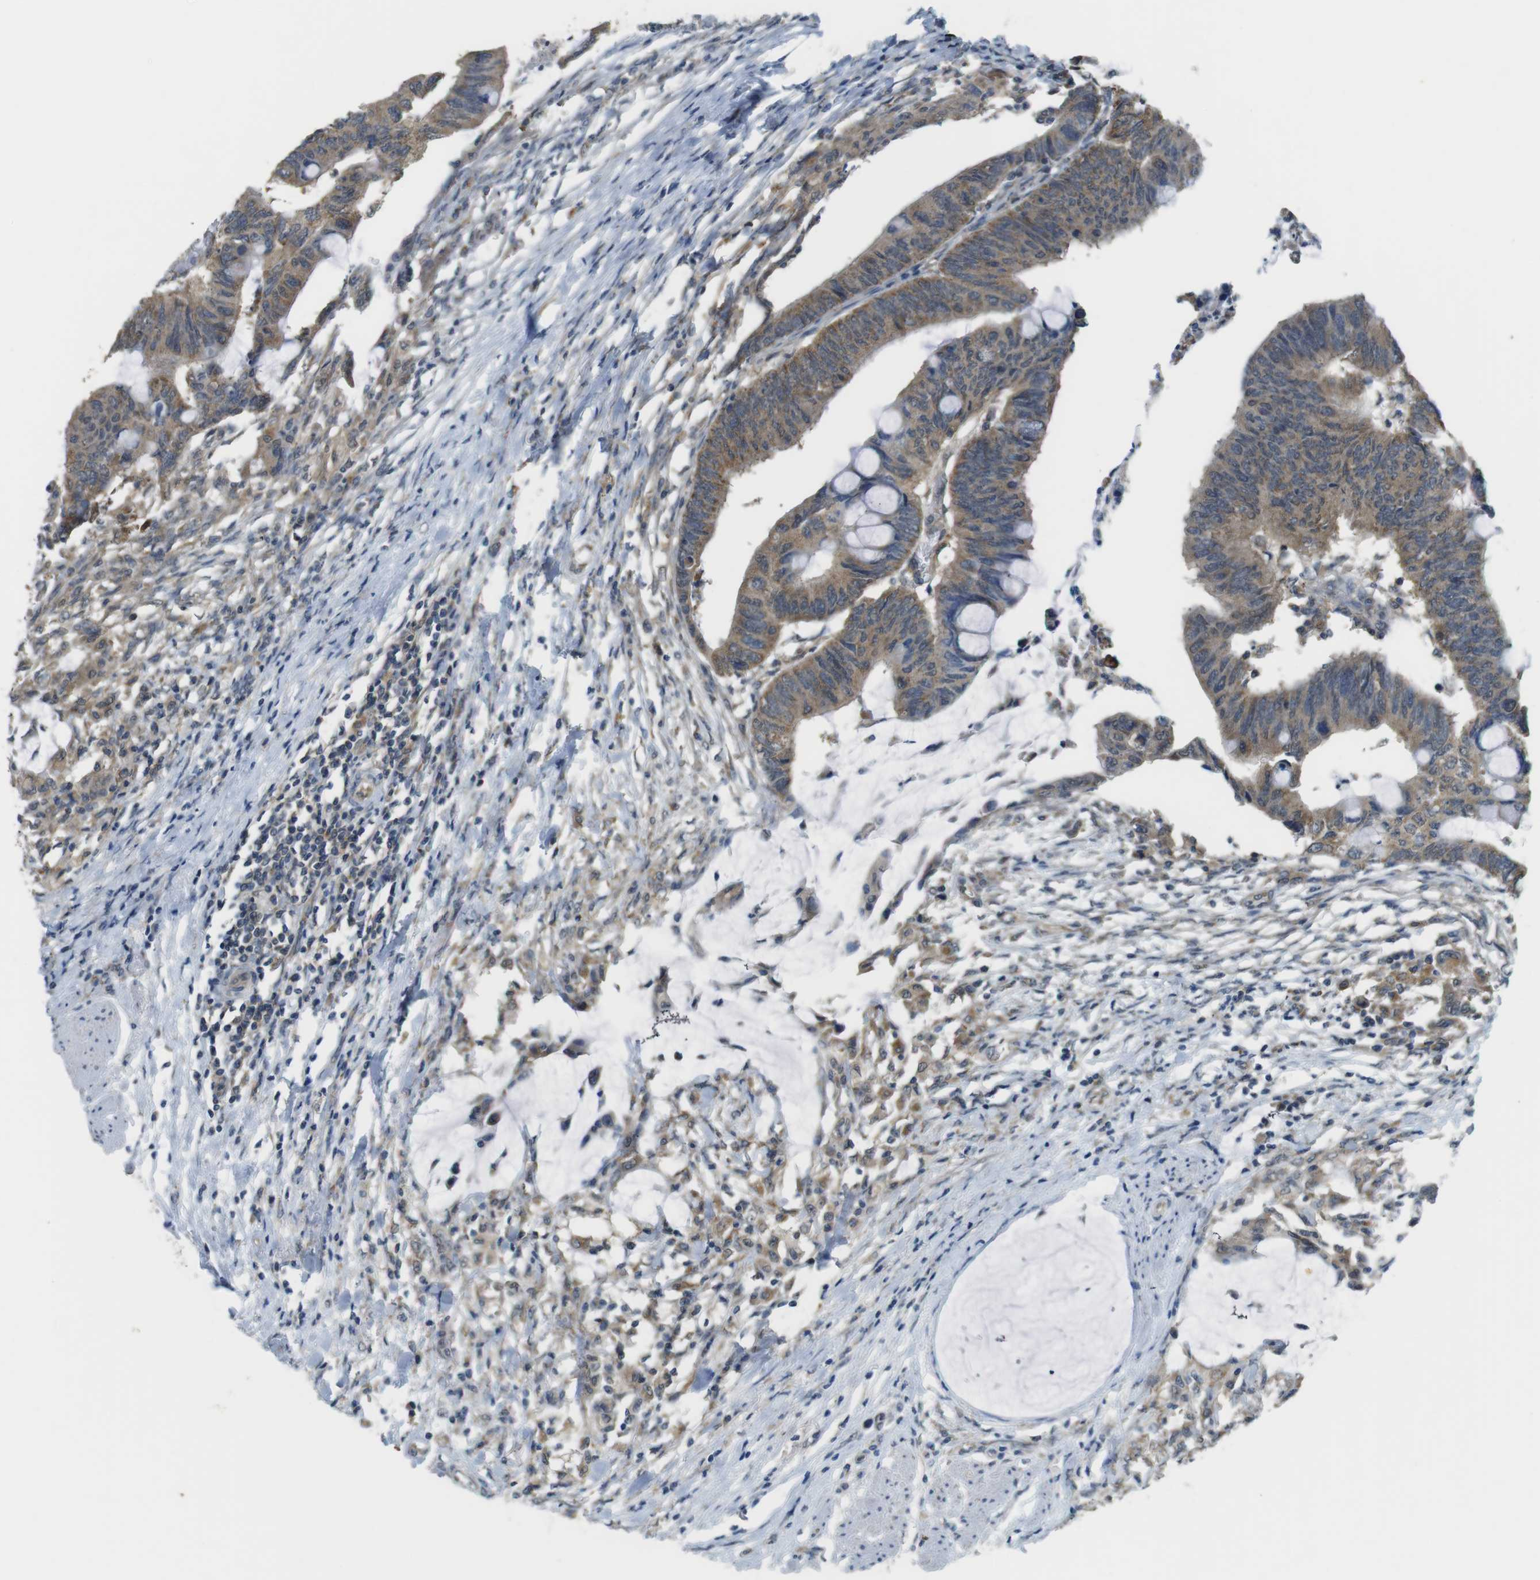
{"staining": {"intensity": "moderate", "quantity": ">75%", "location": "cytoplasmic/membranous"}, "tissue": "colorectal cancer", "cell_type": "Tumor cells", "image_type": "cancer", "snomed": [{"axis": "morphology", "description": "Normal tissue, NOS"}, {"axis": "morphology", "description": "Adenocarcinoma, NOS"}, {"axis": "topography", "description": "Rectum"}, {"axis": "topography", "description": "Peripheral nerve tissue"}], "caption": "Immunohistochemistry image of neoplastic tissue: colorectal adenocarcinoma stained using immunohistochemistry (IHC) demonstrates medium levels of moderate protein expression localized specifically in the cytoplasmic/membranous of tumor cells, appearing as a cytoplasmic/membranous brown color.", "gene": "BRI3BP", "patient": {"sex": "male", "age": 92}}